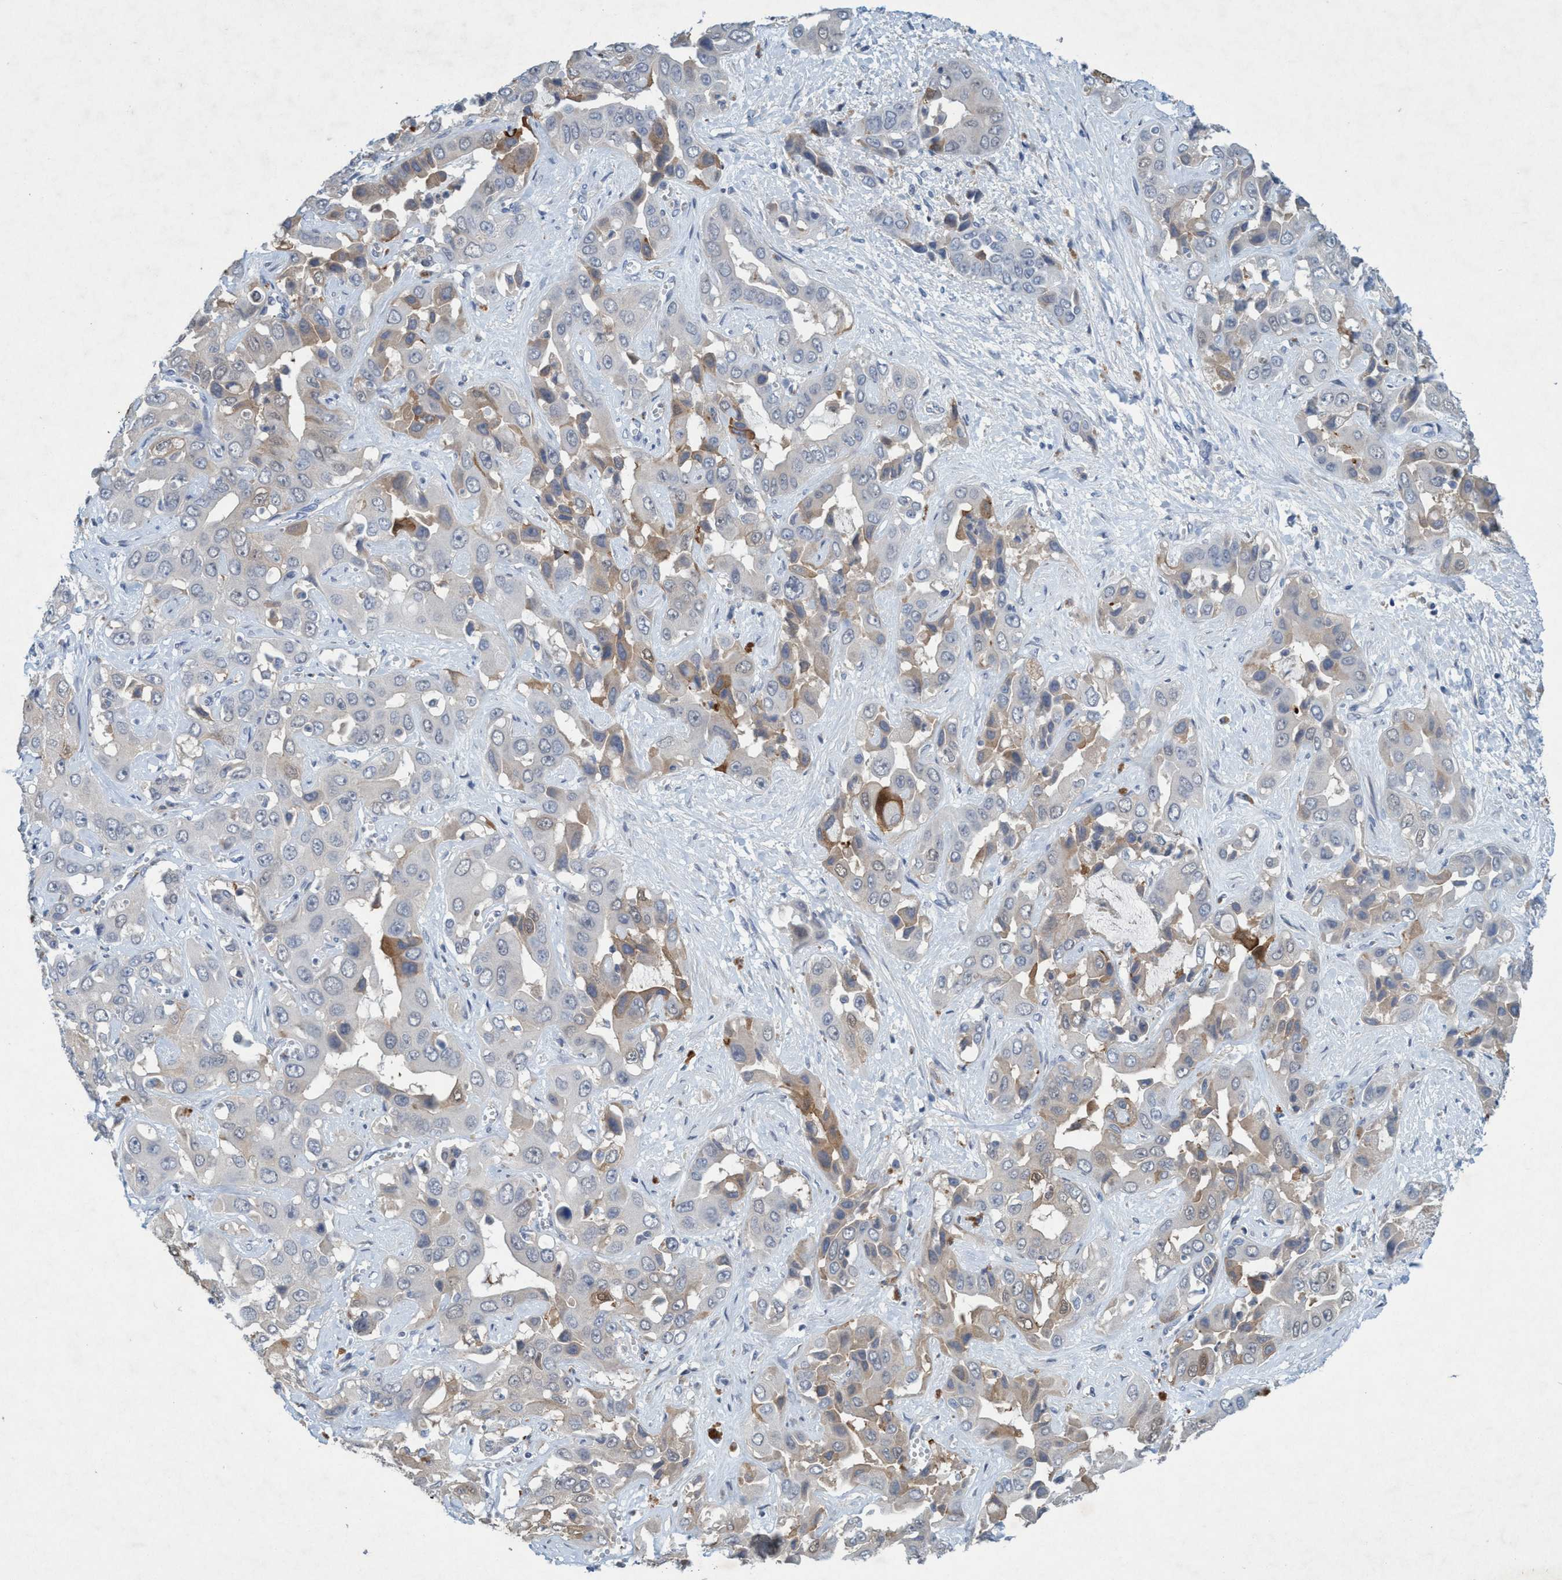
{"staining": {"intensity": "moderate", "quantity": "<25%", "location": "cytoplasmic/membranous"}, "tissue": "liver cancer", "cell_type": "Tumor cells", "image_type": "cancer", "snomed": [{"axis": "morphology", "description": "Cholangiocarcinoma"}, {"axis": "topography", "description": "Liver"}], "caption": "Protein staining of cholangiocarcinoma (liver) tissue reveals moderate cytoplasmic/membranous positivity in approximately <25% of tumor cells.", "gene": "RNF208", "patient": {"sex": "female", "age": 52}}